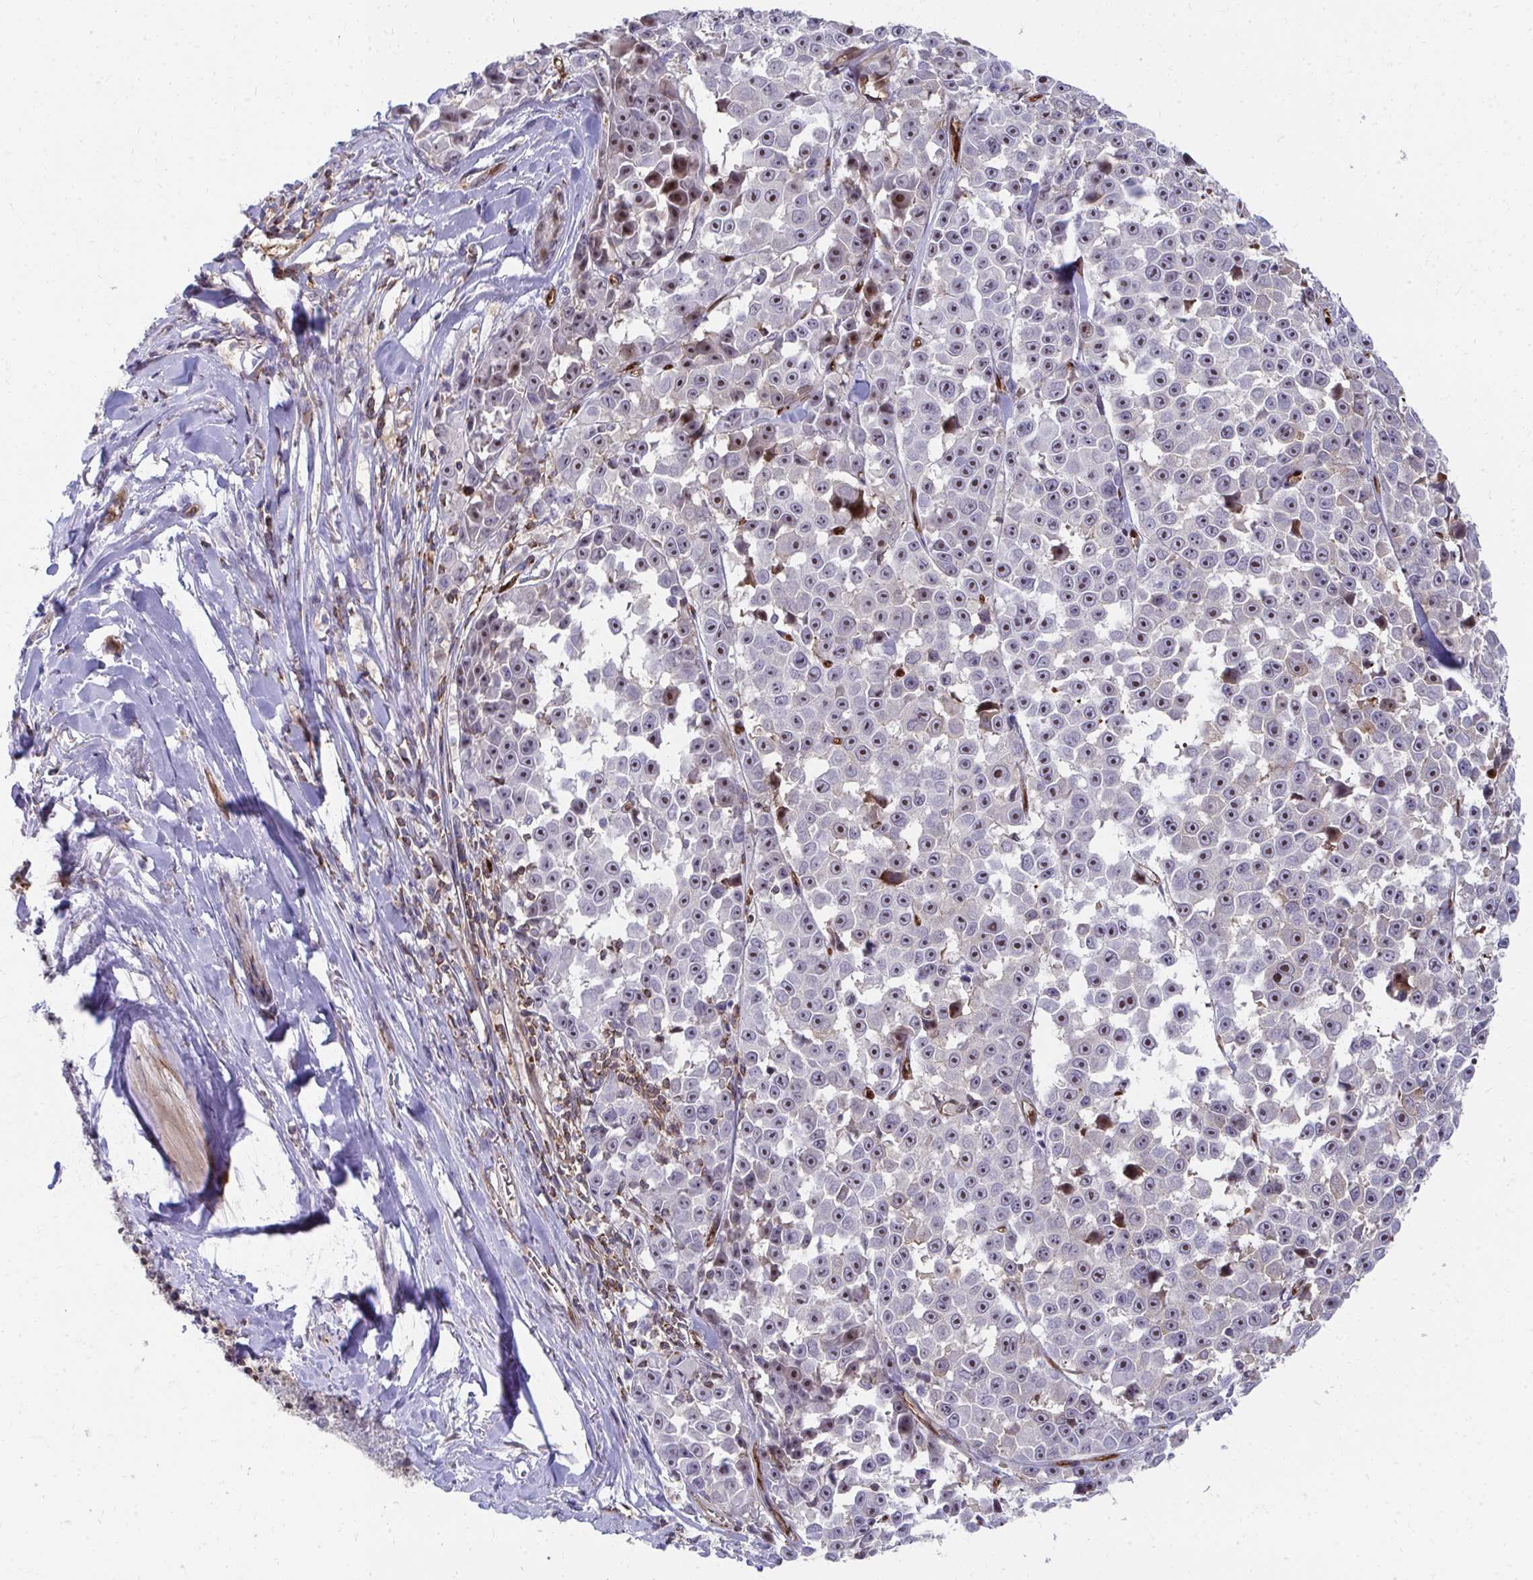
{"staining": {"intensity": "moderate", "quantity": "25%-75%", "location": "nuclear"}, "tissue": "melanoma", "cell_type": "Tumor cells", "image_type": "cancer", "snomed": [{"axis": "morphology", "description": "Malignant melanoma, NOS"}, {"axis": "topography", "description": "Skin"}], "caption": "This histopathology image exhibits immunohistochemistry (IHC) staining of human melanoma, with medium moderate nuclear expression in approximately 25%-75% of tumor cells.", "gene": "FOXN3", "patient": {"sex": "female", "age": 66}}